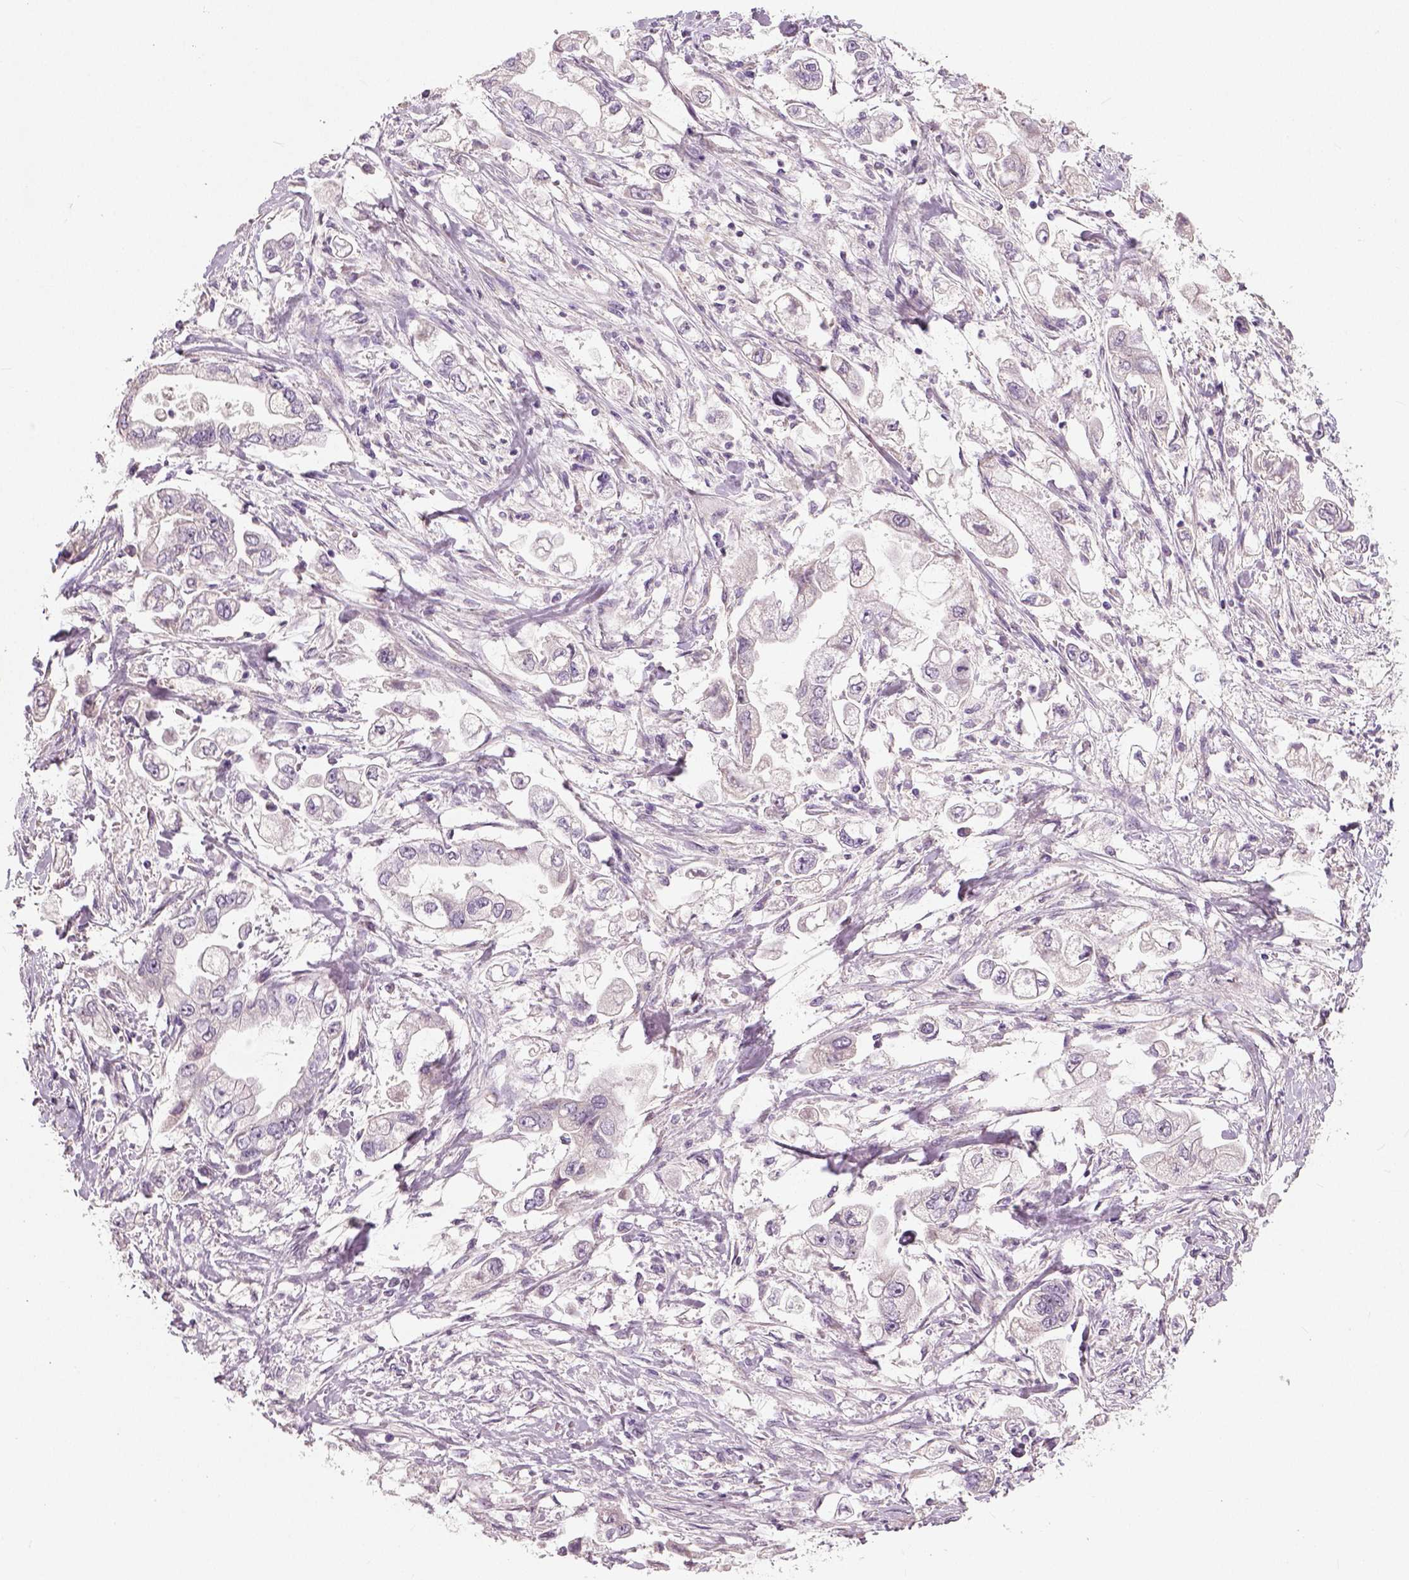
{"staining": {"intensity": "negative", "quantity": "none", "location": "none"}, "tissue": "stomach cancer", "cell_type": "Tumor cells", "image_type": "cancer", "snomed": [{"axis": "morphology", "description": "Adenocarcinoma, NOS"}, {"axis": "topography", "description": "Stomach"}], "caption": "Tumor cells show no significant staining in adenocarcinoma (stomach).", "gene": "NECAB1", "patient": {"sex": "male", "age": 62}}